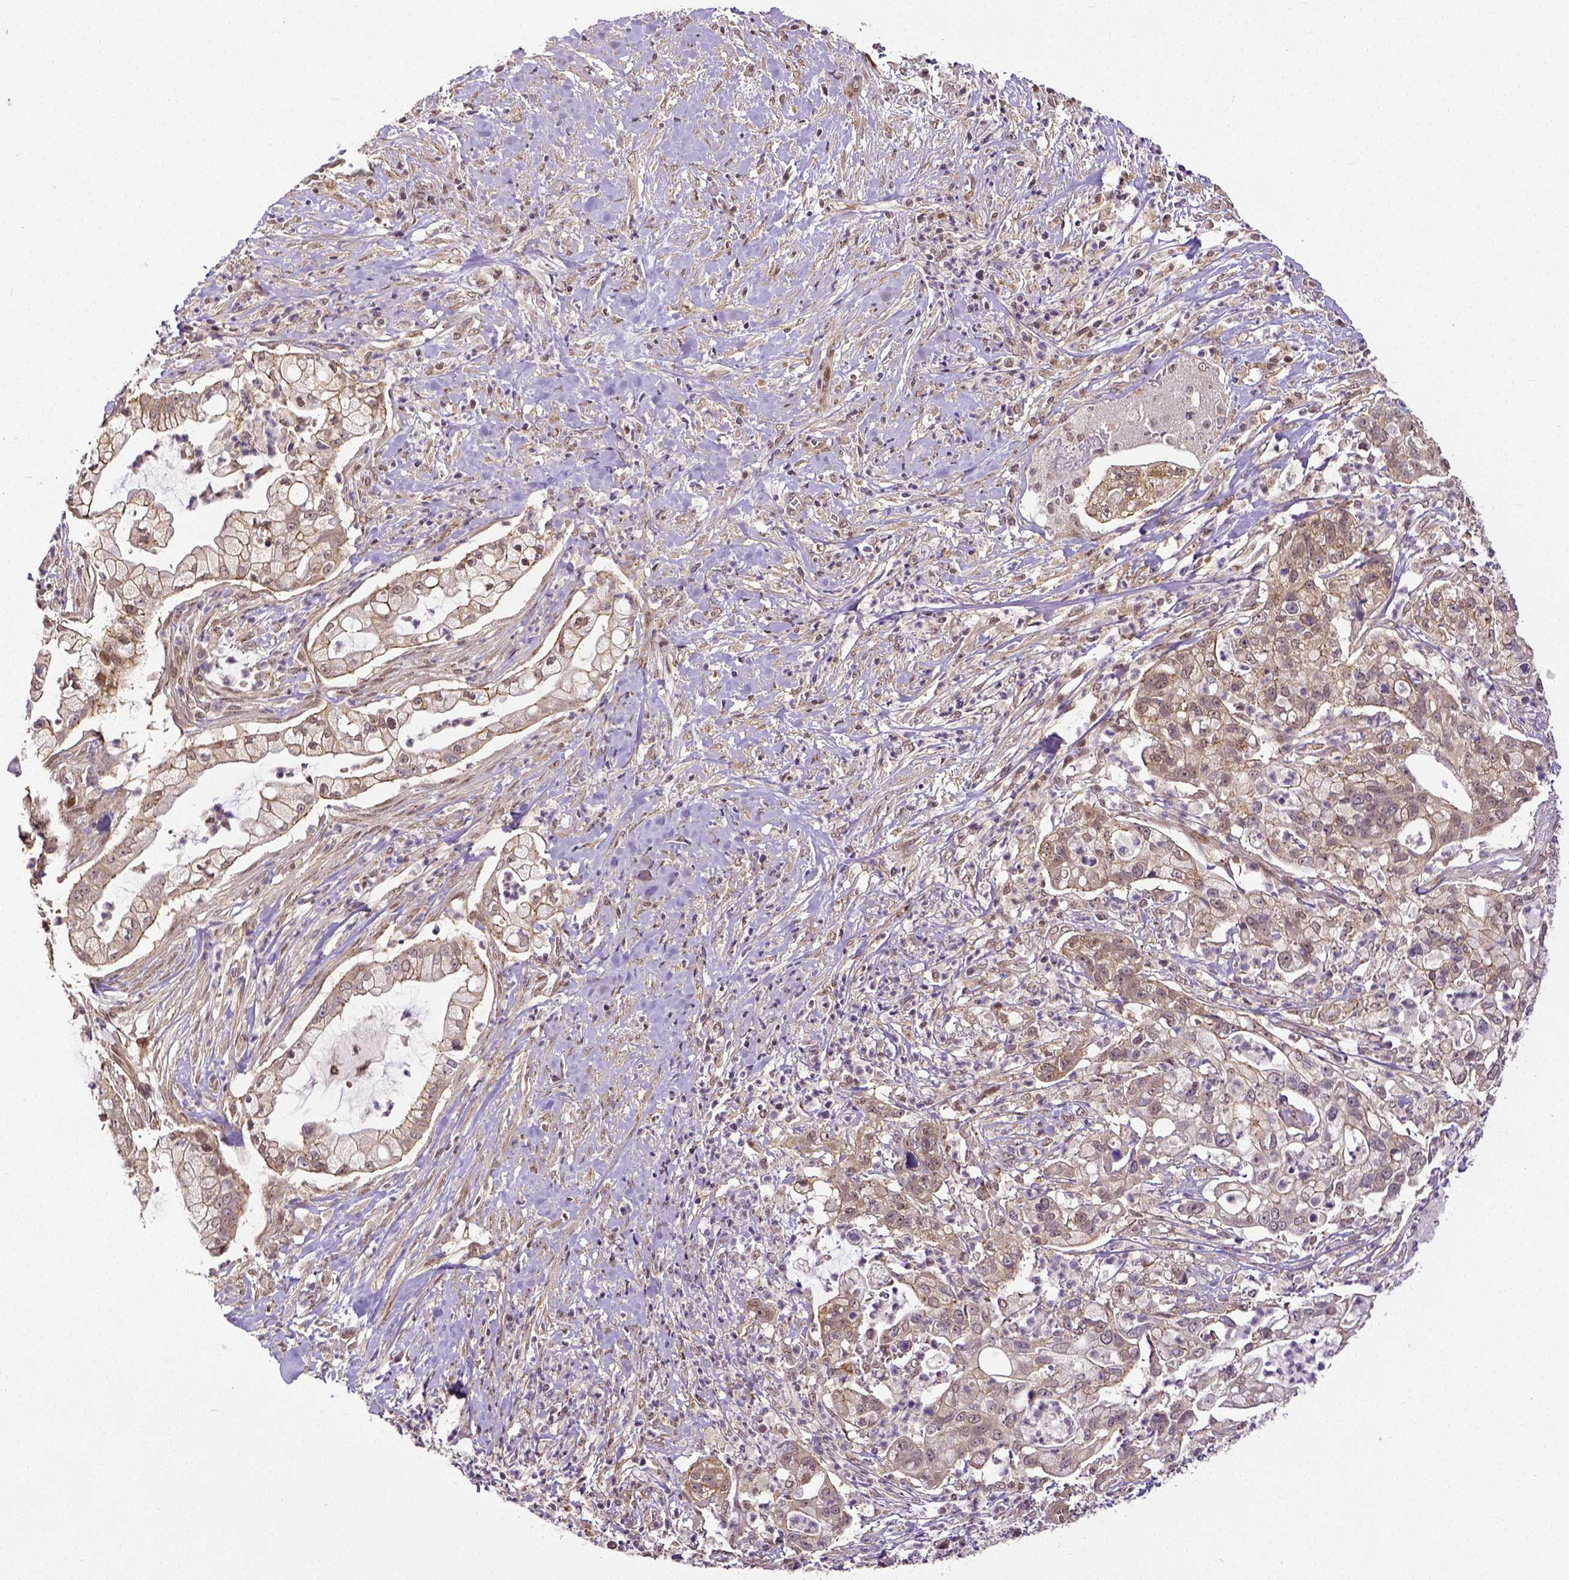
{"staining": {"intensity": "moderate", "quantity": "<25%", "location": "cytoplasmic/membranous"}, "tissue": "pancreatic cancer", "cell_type": "Tumor cells", "image_type": "cancer", "snomed": [{"axis": "morphology", "description": "Adenocarcinoma, NOS"}, {"axis": "topography", "description": "Pancreas"}], "caption": "Protein expression by immunohistochemistry displays moderate cytoplasmic/membranous expression in approximately <25% of tumor cells in adenocarcinoma (pancreatic).", "gene": "DICER1", "patient": {"sex": "female", "age": 69}}